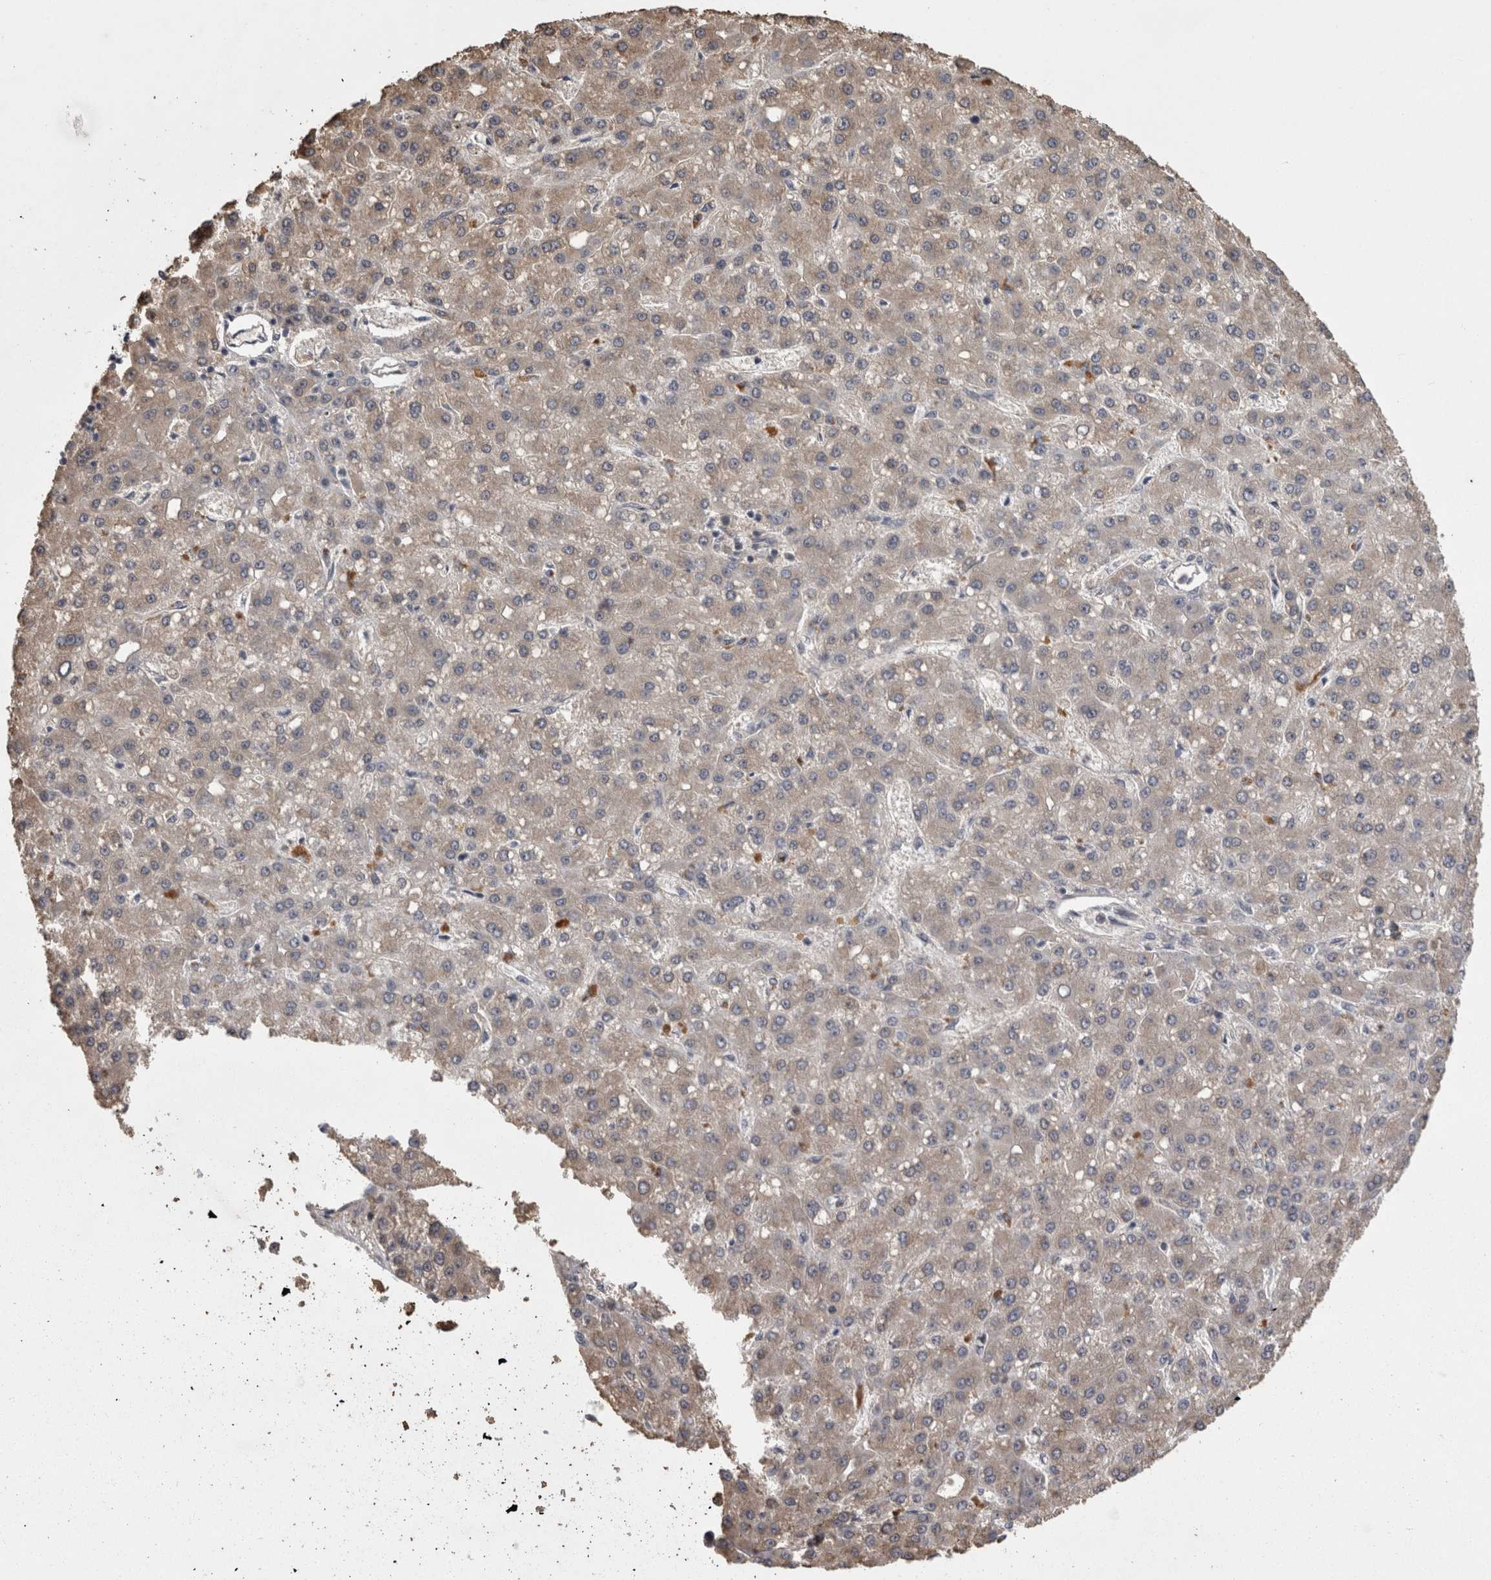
{"staining": {"intensity": "weak", "quantity": "<25%", "location": "cytoplasmic/membranous"}, "tissue": "liver cancer", "cell_type": "Tumor cells", "image_type": "cancer", "snomed": [{"axis": "morphology", "description": "Carcinoma, Hepatocellular, NOS"}, {"axis": "topography", "description": "Liver"}], "caption": "This micrograph is of liver hepatocellular carcinoma stained with immunohistochemistry (IHC) to label a protein in brown with the nuclei are counter-stained blue. There is no staining in tumor cells.", "gene": "PCM1", "patient": {"sex": "male", "age": 67}}